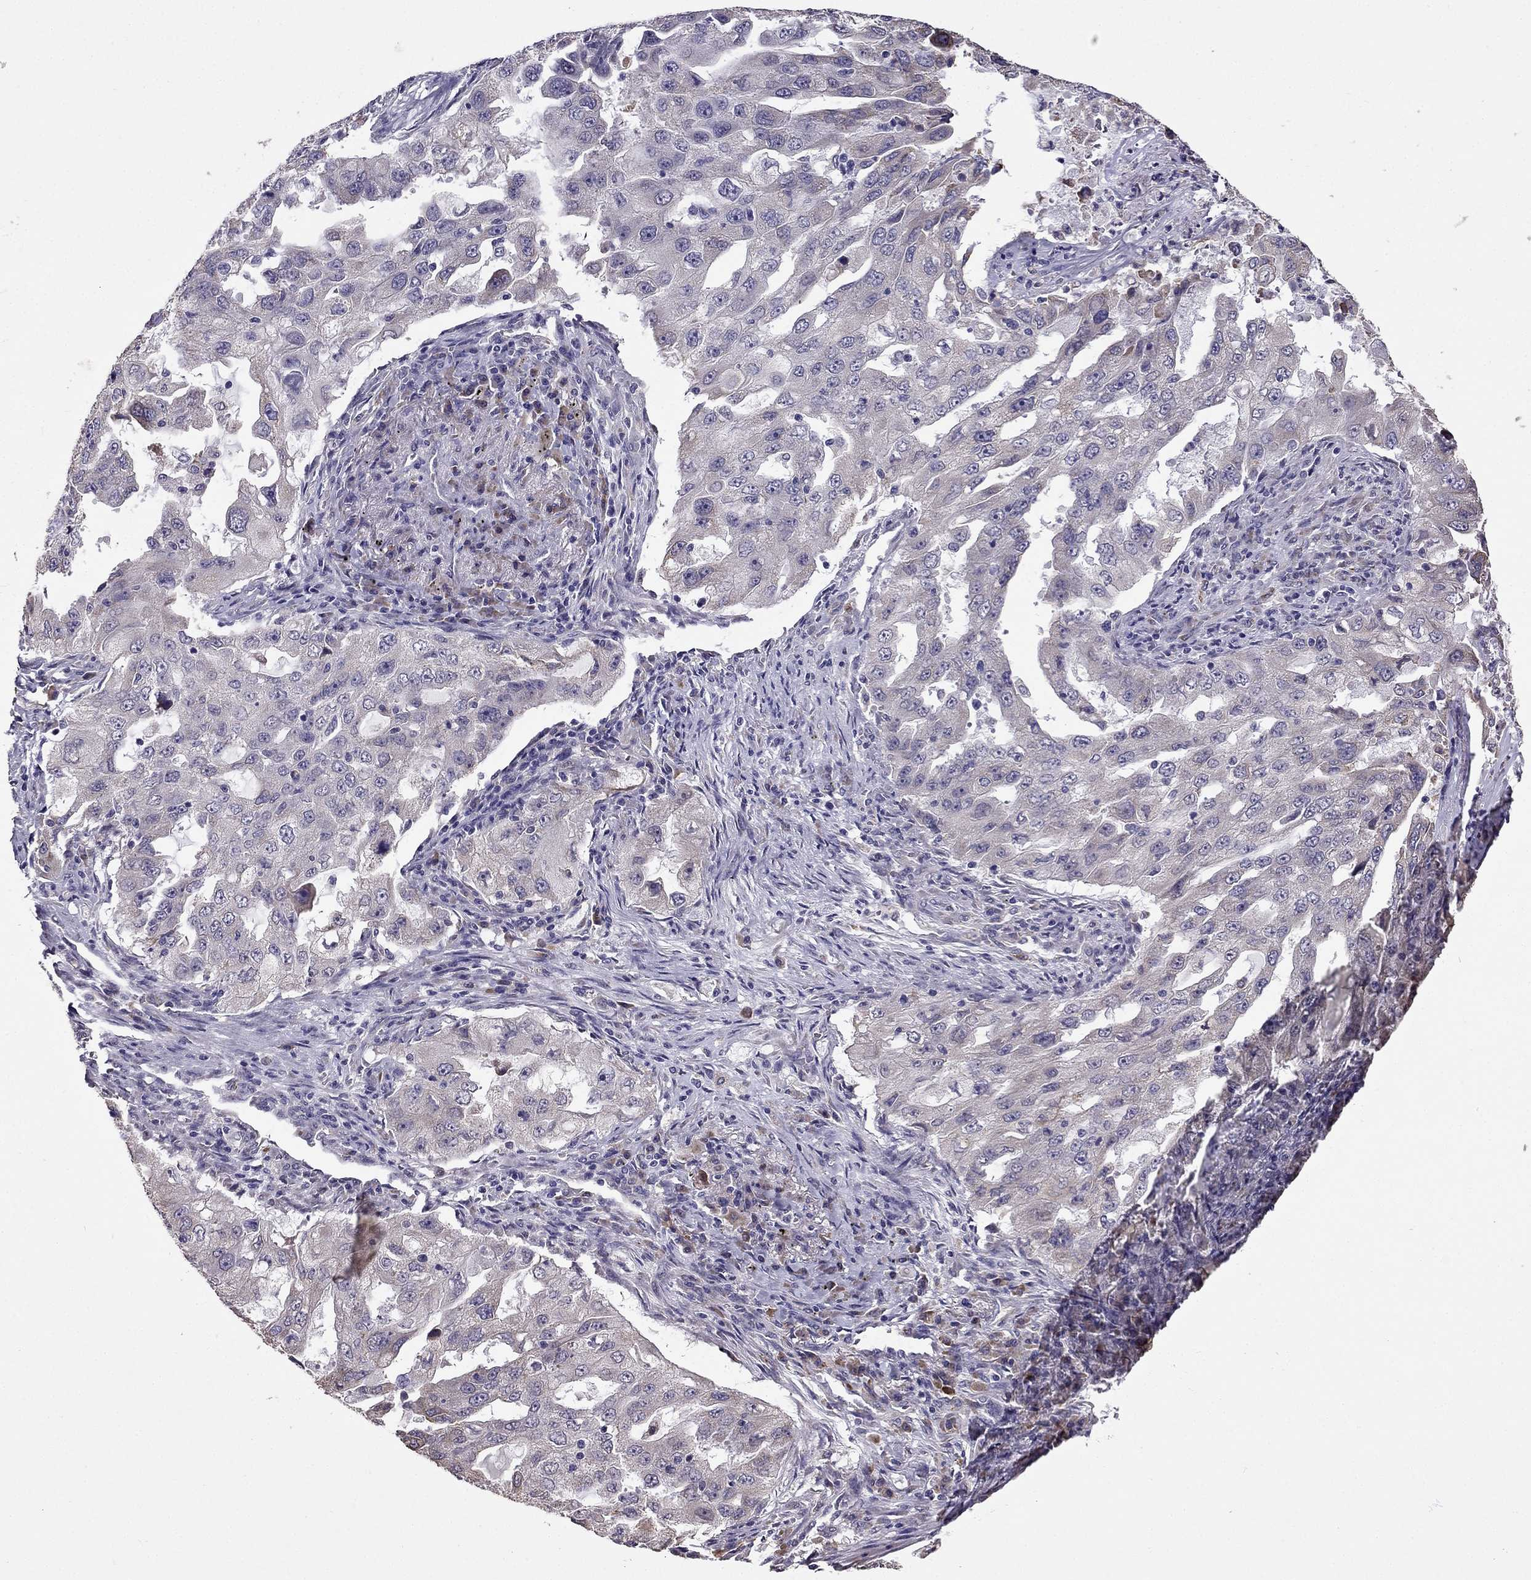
{"staining": {"intensity": "negative", "quantity": "none", "location": "none"}, "tissue": "lung cancer", "cell_type": "Tumor cells", "image_type": "cancer", "snomed": [{"axis": "morphology", "description": "Adenocarcinoma, NOS"}, {"axis": "topography", "description": "Lung"}], "caption": "Immunohistochemistry micrograph of neoplastic tissue: lung adenocarcinoma stained with DAB (3,3'-diaminobenzidine) exhibits no significant protein positivity in tumor cells.", "gene": "CDH9", "patient": {"sex": "female", "age": 61}}